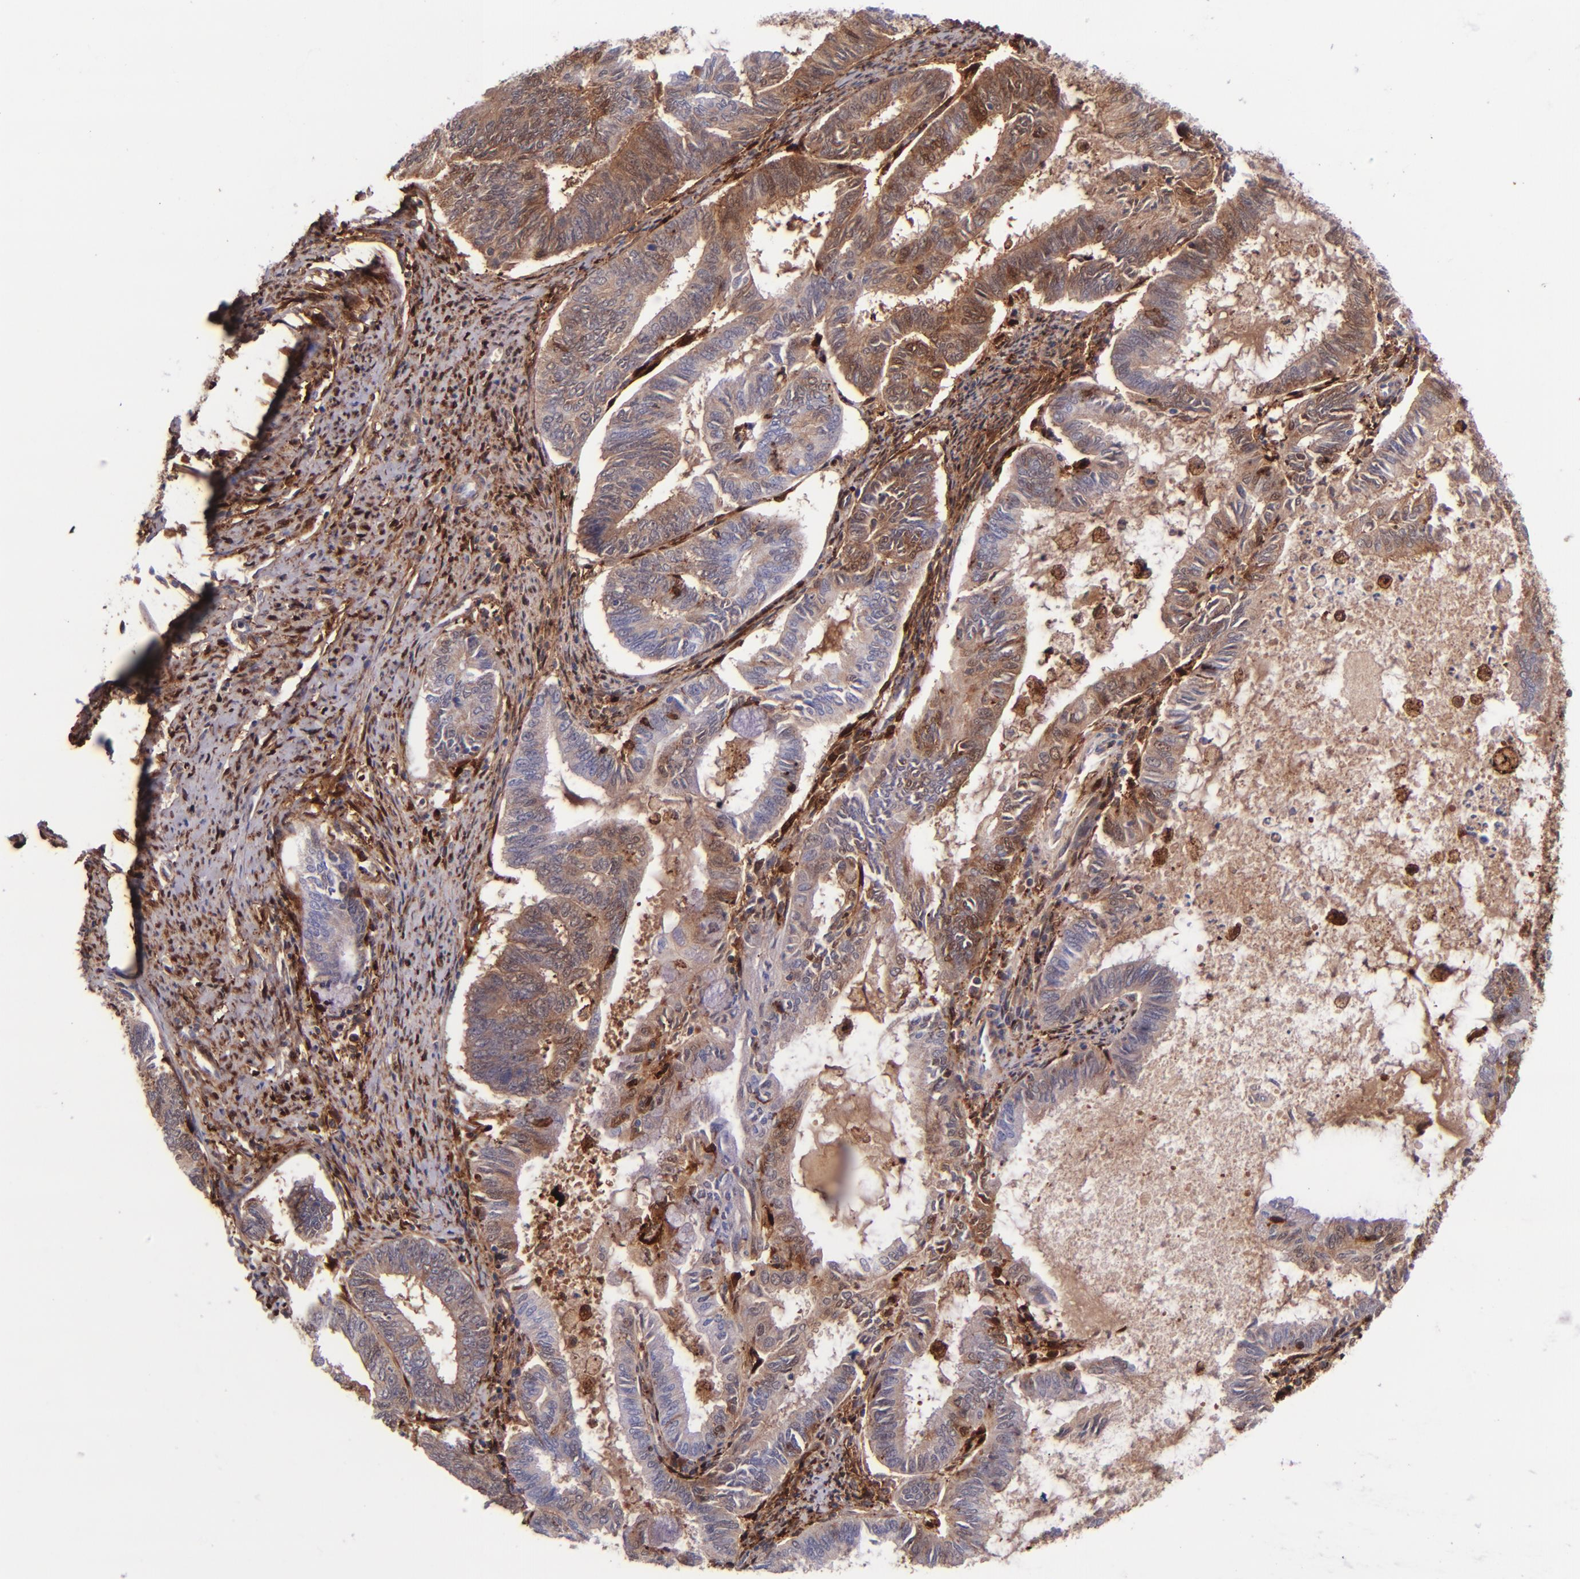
{"staining": {"intensity": "moderate", "quantity": "25%-75%", "location": "cytoplasmic/membranous"}, "tissue": "endometrial cancer", "cell_type": "Tumor cells", "image_type": "cancer", "snomed": [{"axis": "morphology", "description": "Adenocarcinoma, NOS"}, {"axis": "topography", "description": "Endometrium"}], "caption": "IHC of human adenocarcinoma (endometrial) shows medium levels of moderate cytoplasmic/membranous expression in about 25%-75% of tumor cells.", "gene": "LGALS1", "patient": {"sex": "female", "age": 86}}